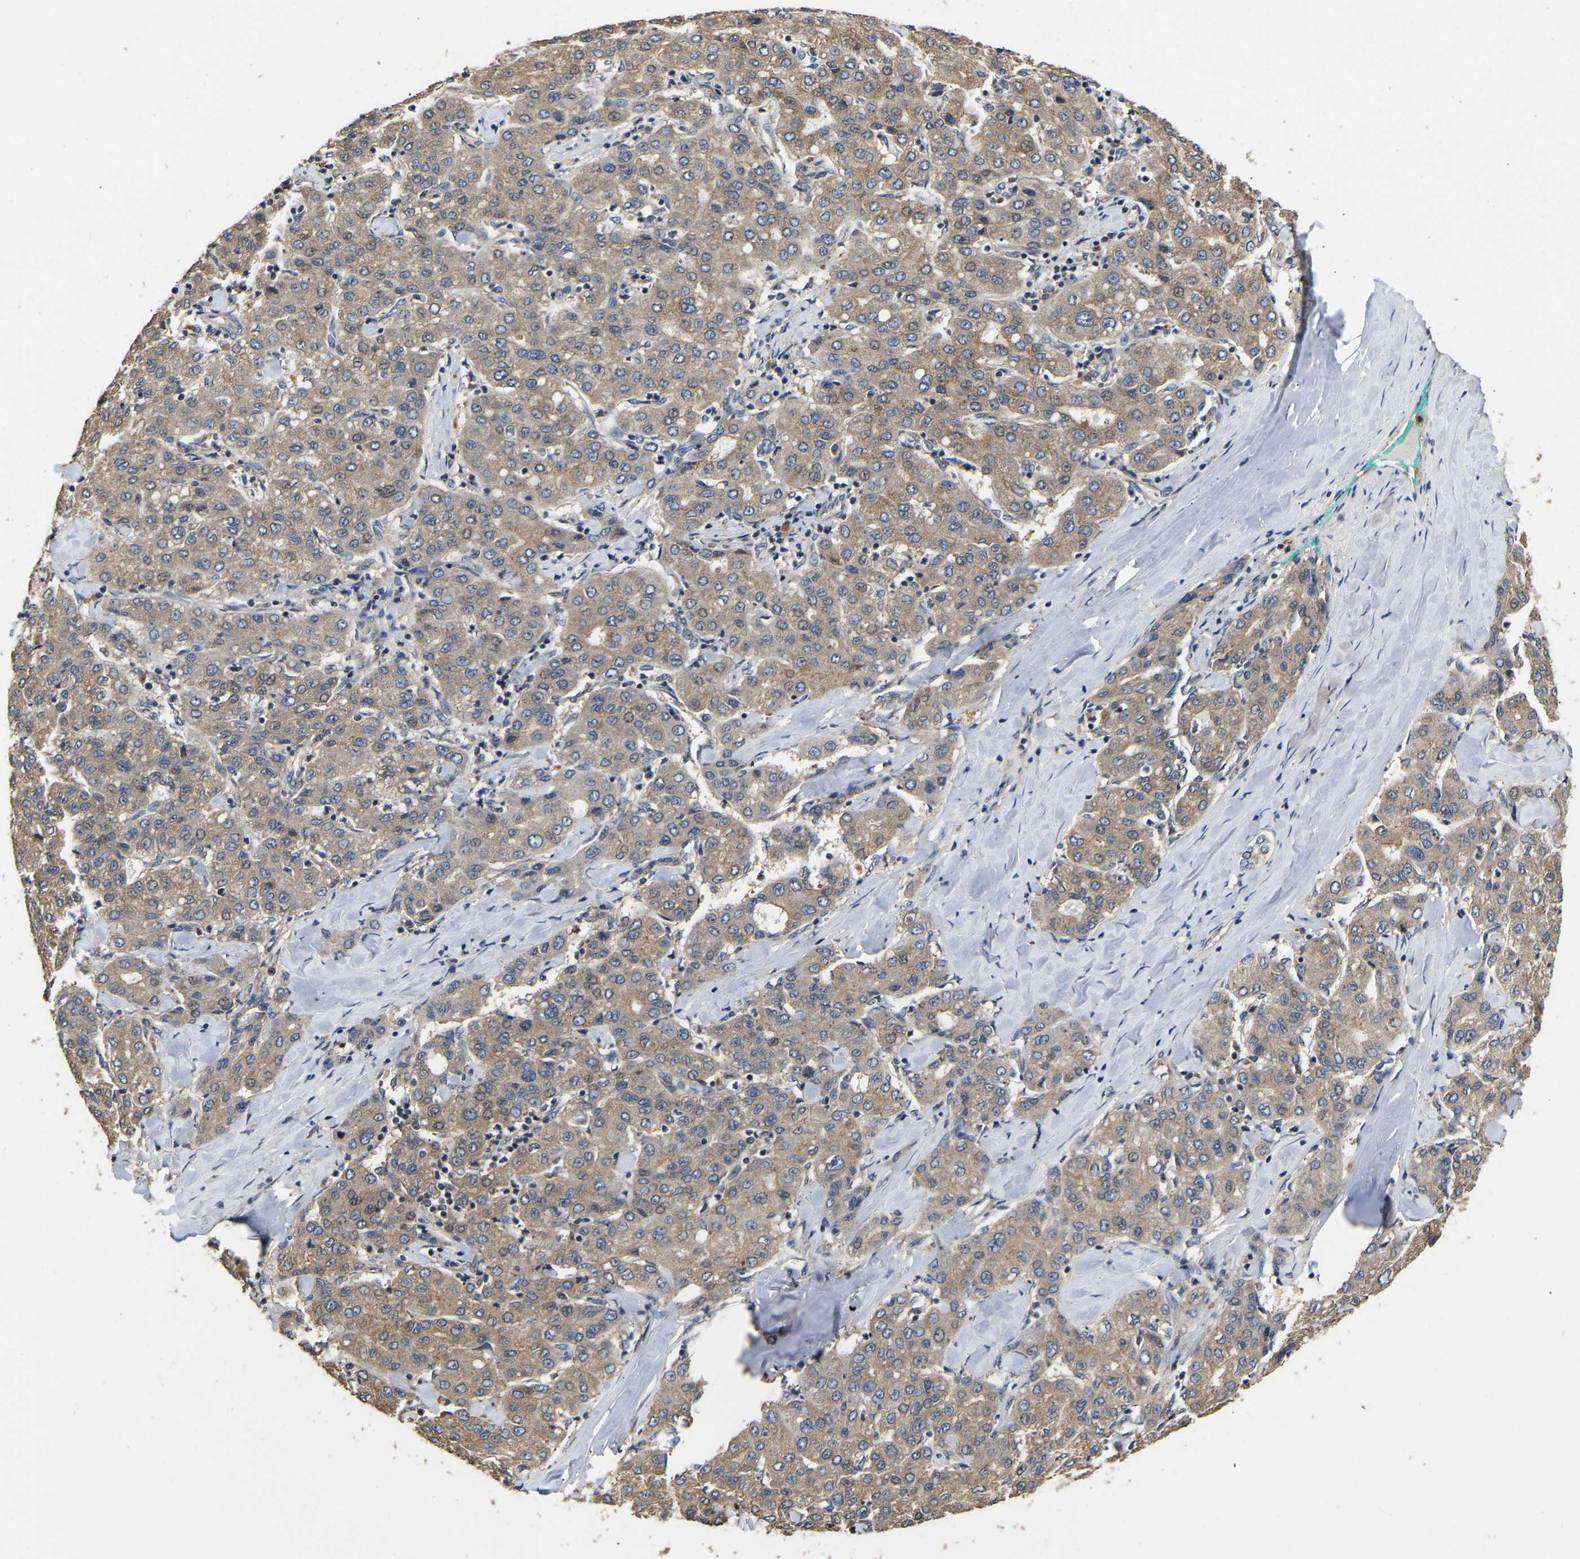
{"staining": {"intensity": "weak", "quantity": ">75%", "location": "cytoplasmic/membranous"}, "tissue": "liver cancer", "cell_type": "Tumor cells", "image_type": "cancer", "snomed": [{"axis": "morphology", "description": "Carcinoma, Hepatocellular, NOS"}, {"axis": "topography", "description": "Liver"}], "caption": "Weak cytoplasmic/membranous positivity is seen in approximately >75% of tumor cells in liver cancer.", "gene": "AIMP2", "patient": {"sex": "male", "age": 65}}